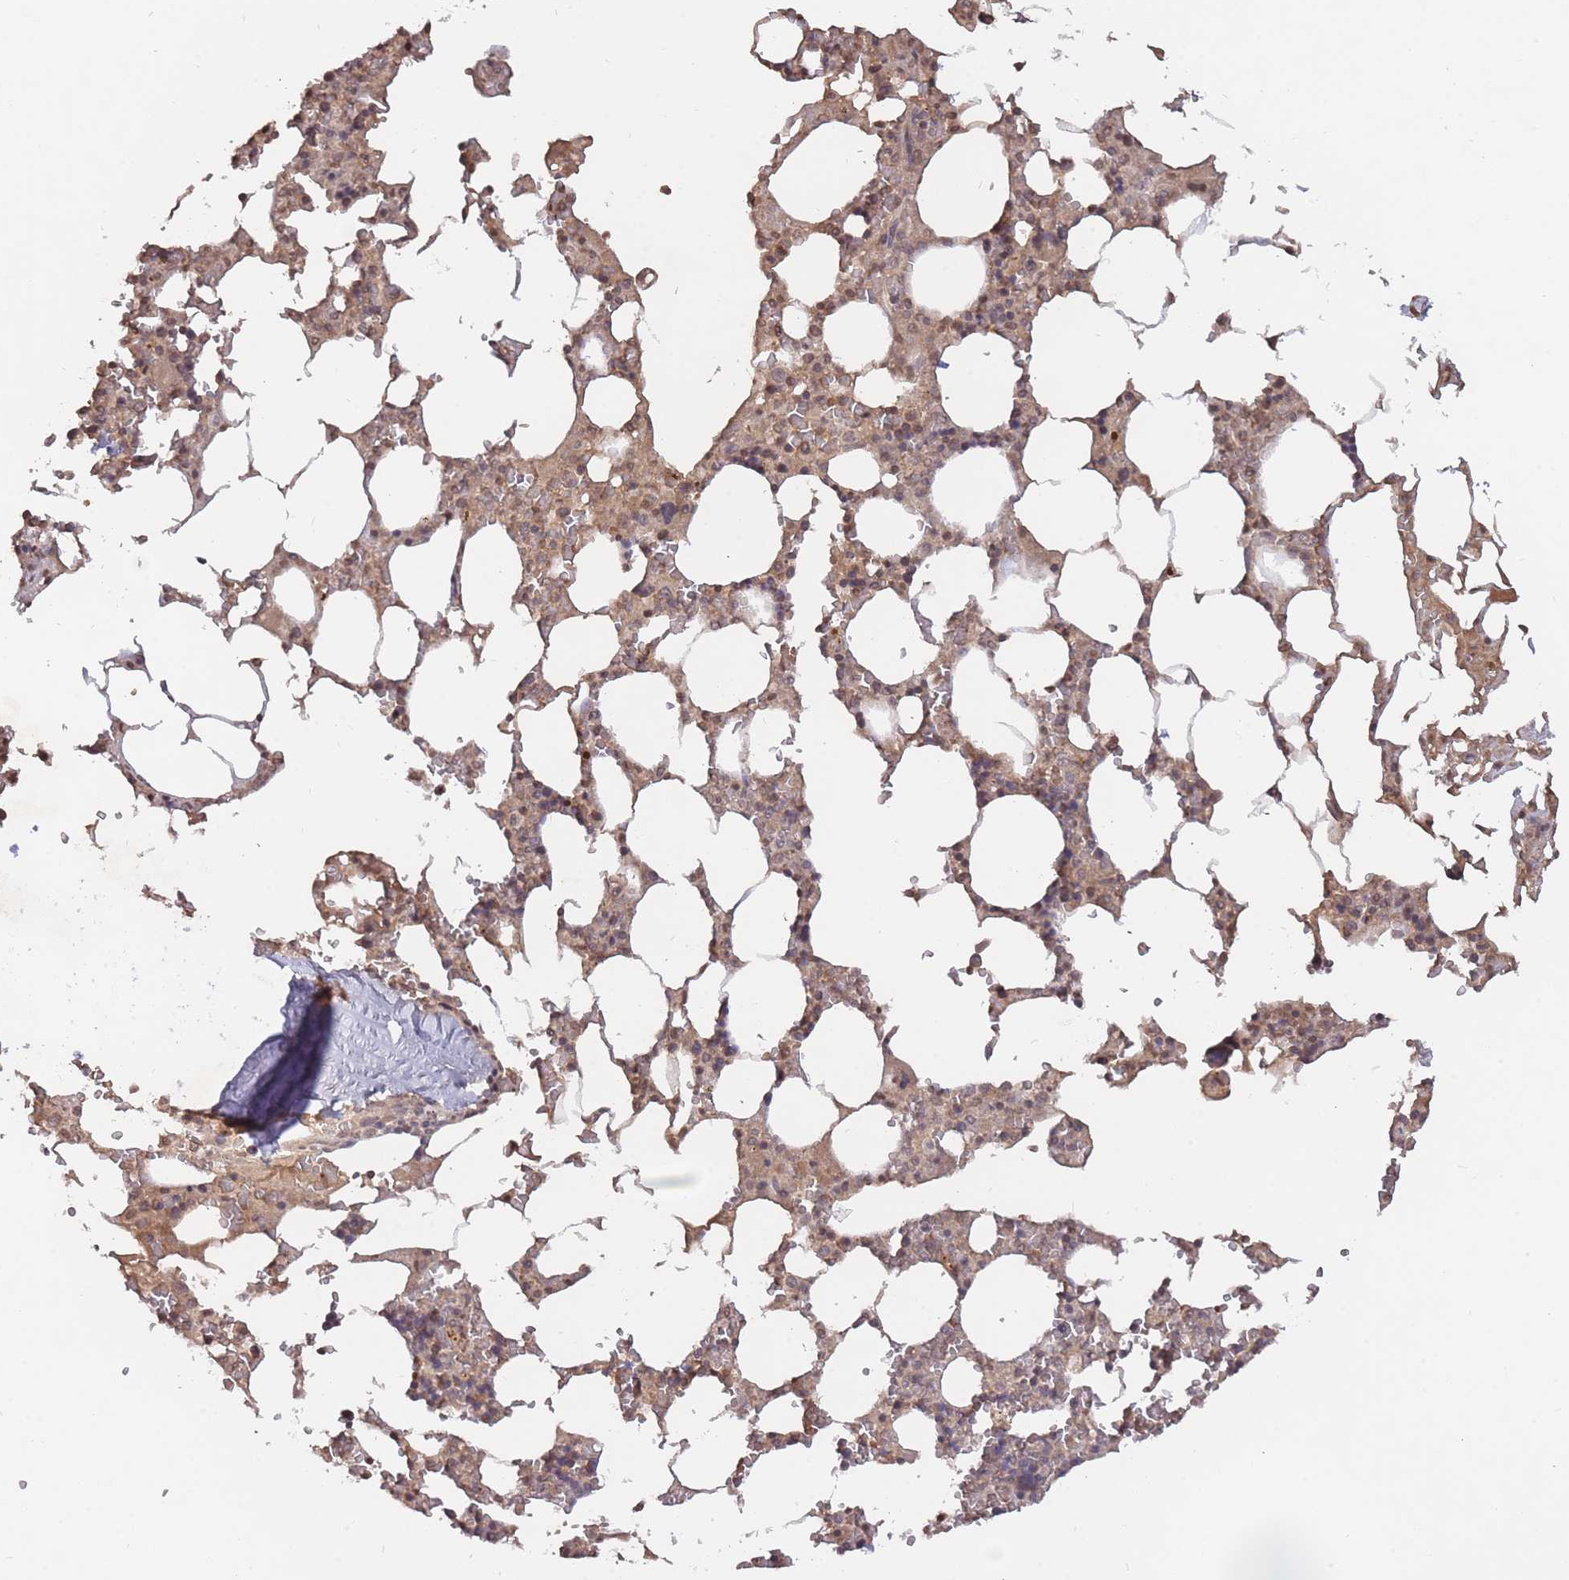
{"staining": {"intensity": "weak", "quantity": "25%-75%", "location": "cytoplasmic/membranous"}, "tissue": "bone marrow", "cell_type": "Hematopoietic cells", "image_type": "normal", "snomed": [{"axis": "morphology", "description": "Normal tissue, NOS"}, {"axis": "topography", "description": "Bone marrow"}], "caption": "A brown stain labels weak cytoplasmic/membranous expression of a protein in hematopoietic cells of benign bone marrow. Ihc stains the protein in brown and the nuclei are stained blue.", "gene": "ADCYAP1R1", "patient": {"sex": "male", "age": 64}}